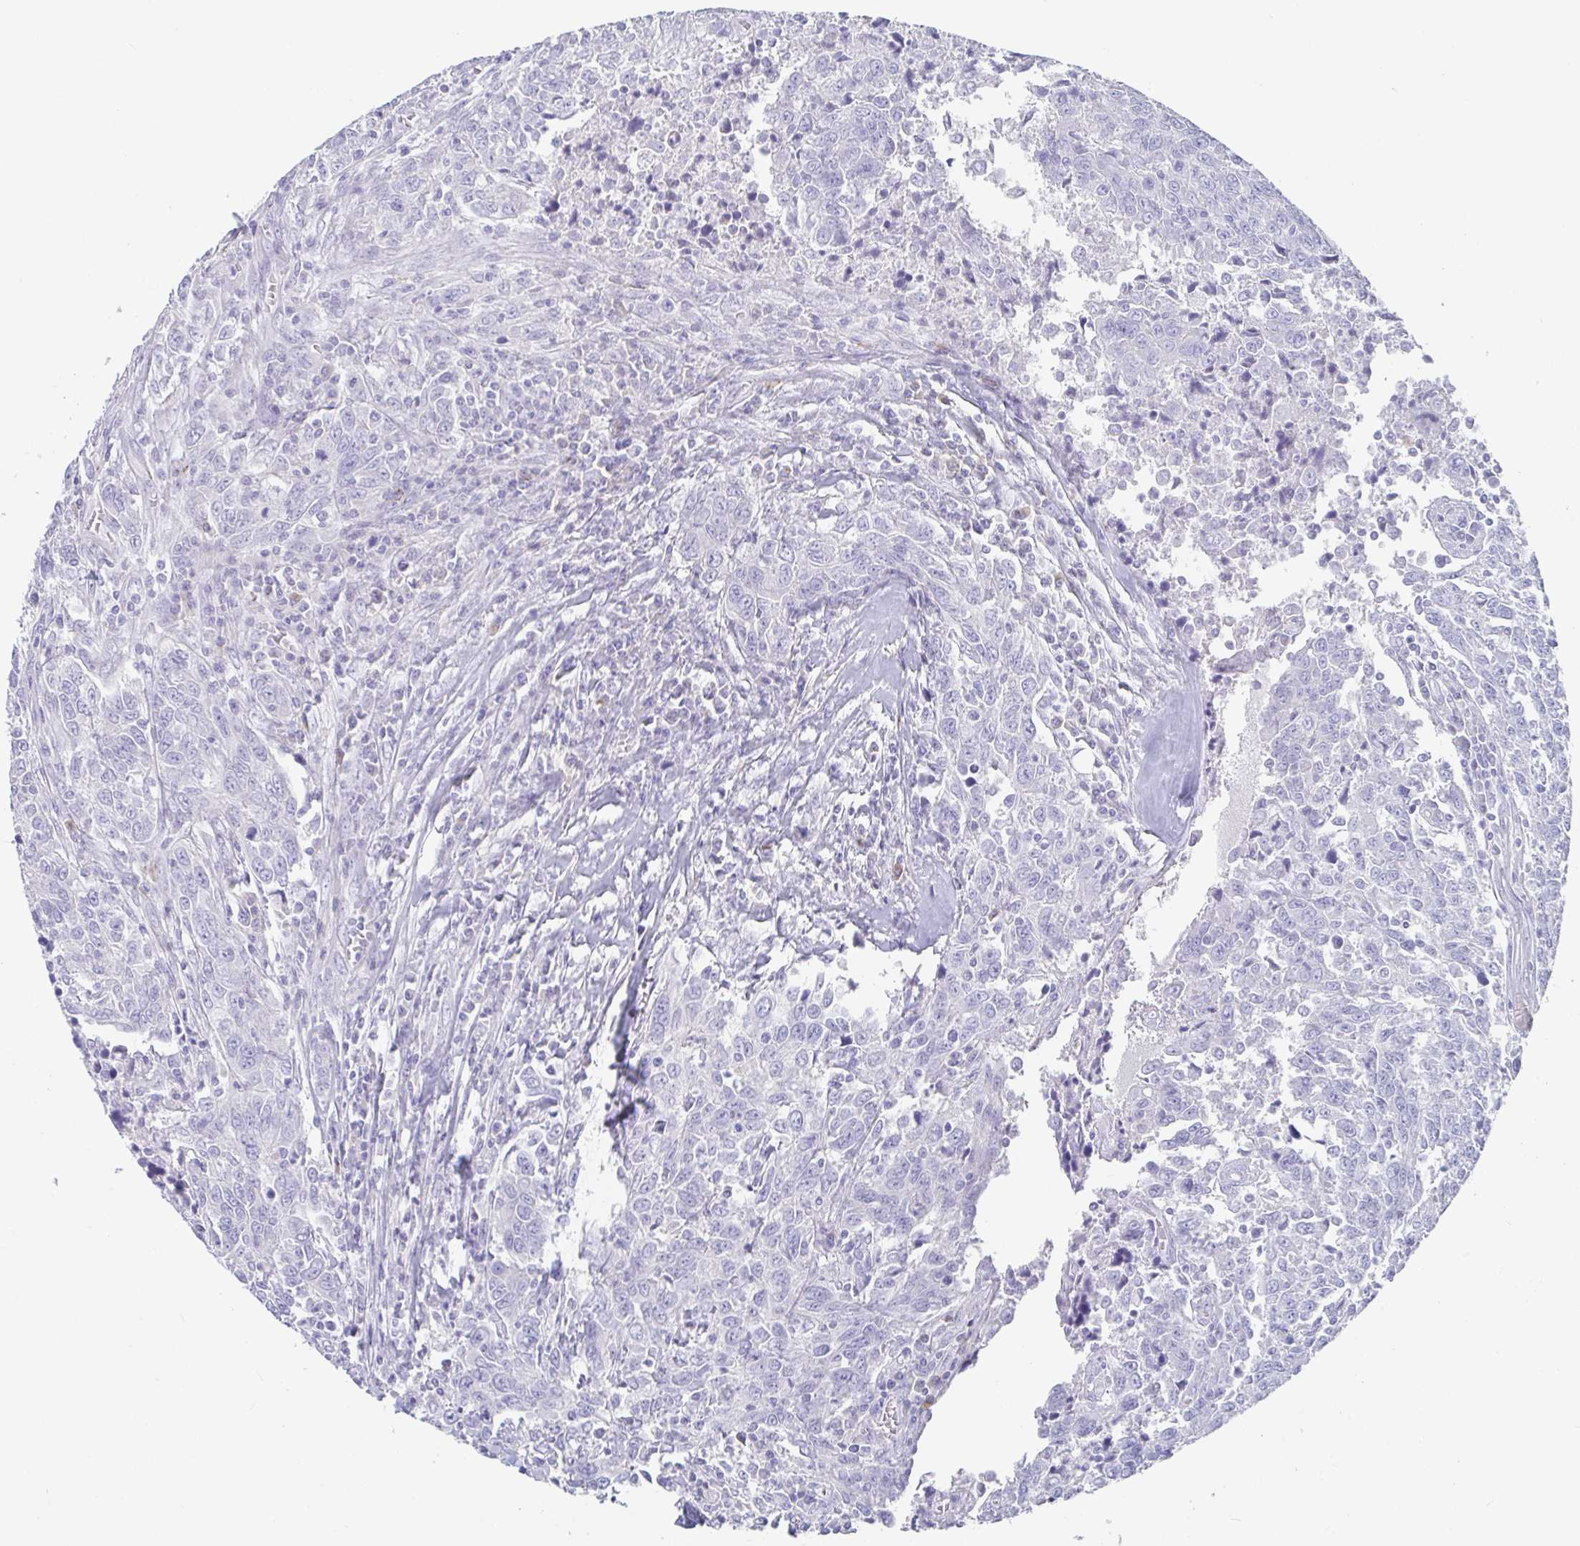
{"staining": {"intensity": "negative", "quantity": "none", "location": "none"}, "tissue": "breast cancer", "cell_type": "Tumor cells", "image_type": "cancer", "snomed": [{"axis": "morphology", "description": "Duct carcinoma"}, {"axis": "topography", "description": "Breast"}], "caption": "This is a image of IHC staining of breast cancer (invasive ductal carcinoma), which shows no staining in tumor cells.", "gene": "PLA2G1B", "patient": {"sex": "female", "age": 50}}